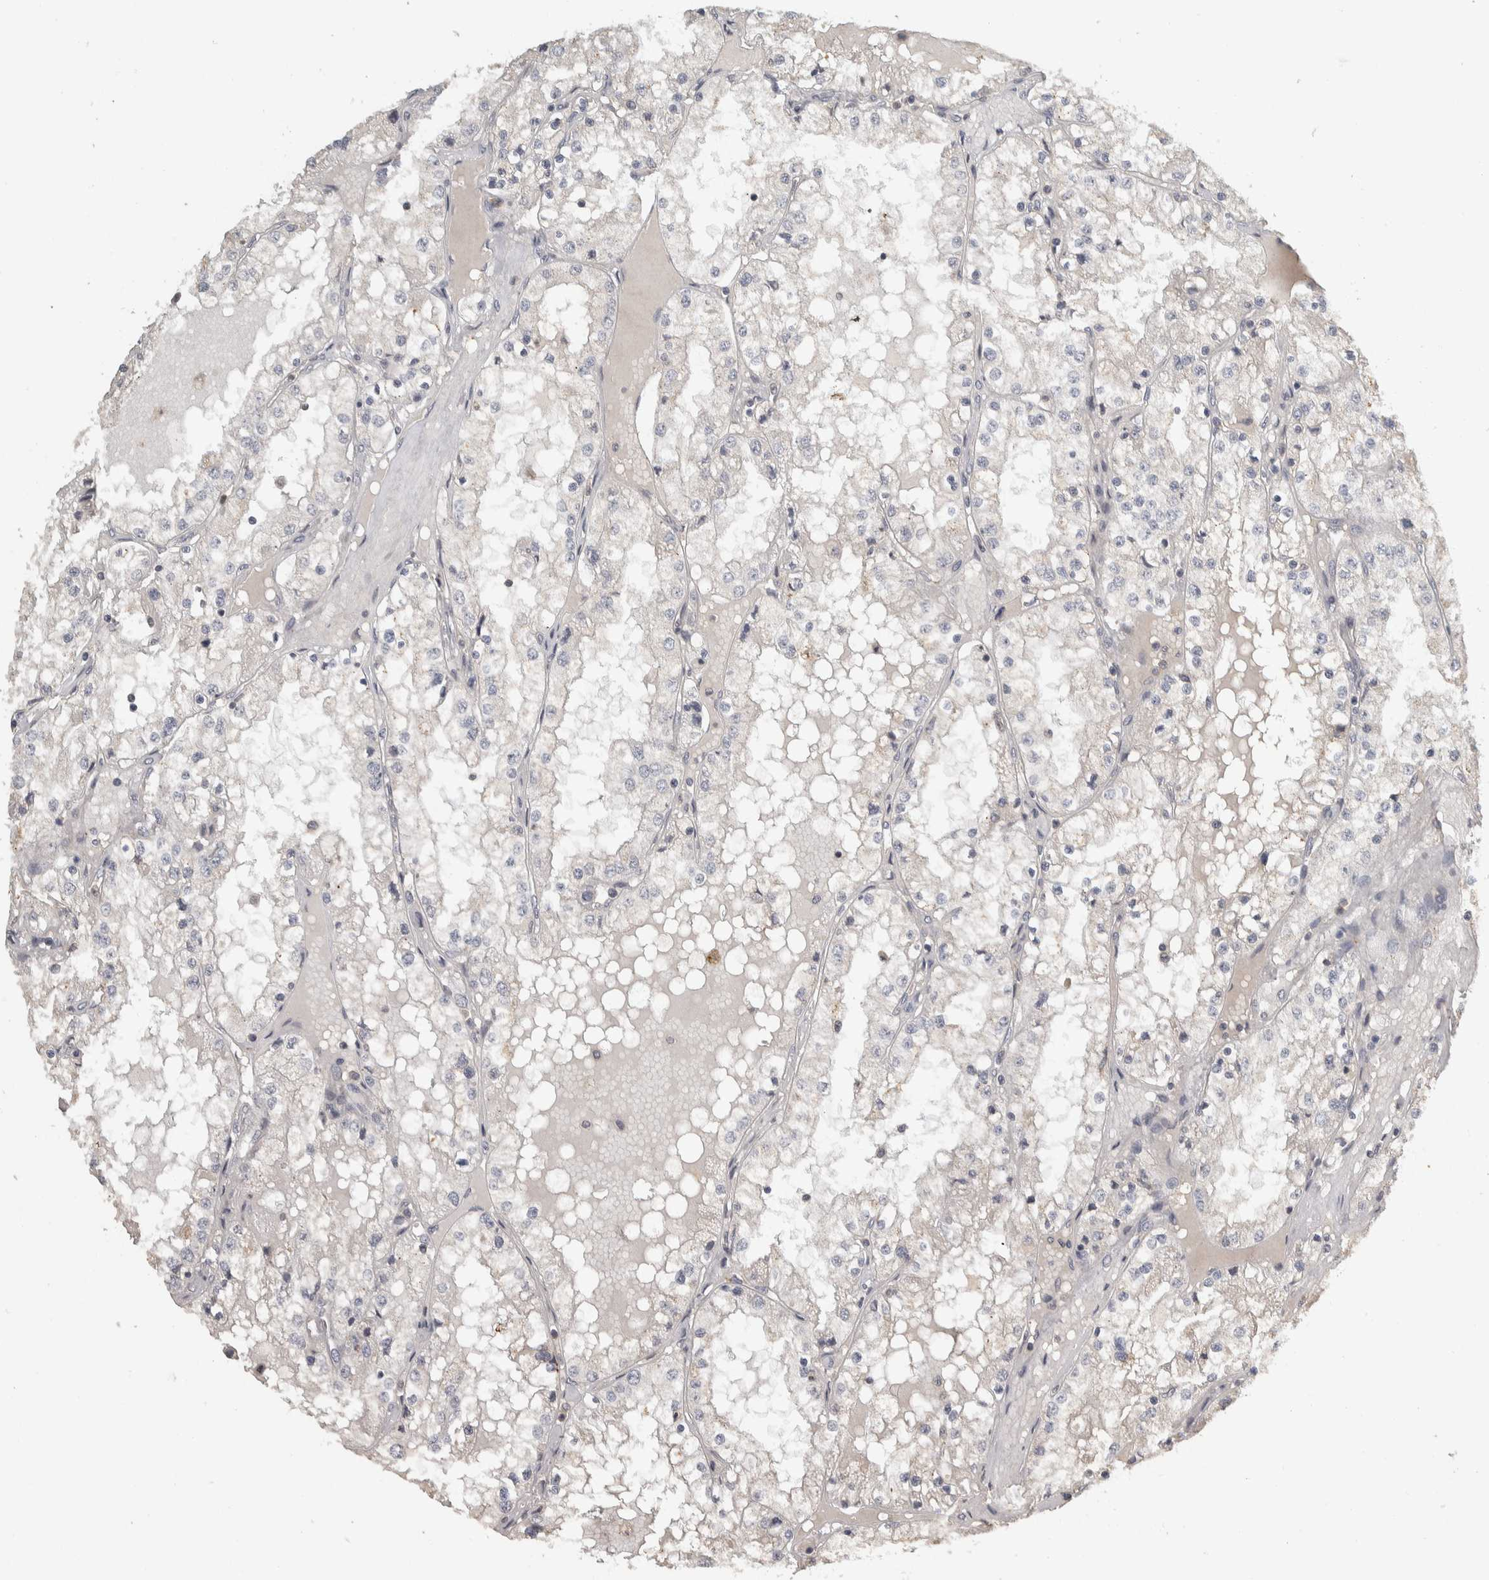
{"staining": {"intensity": "negative", "quantity": "none", "location": "none"}, "tissue": "renal cancer", "cell_type": "Tumor cells", "image_type": "cancer", "snomed": [{"axis": "morphology", "description": "Adenocarcinoma, NOS"}, {"axis": "topography", "description": "Kidney"}], "caption": "High magnification brightfield microscopy of renal adenocarcinoma stained with DAB (3,3'-diaminobenzidine) (brown) and counterstained with hematoxylin (blue): tumor cells show no significant staining. The staining is performed using DAB (3,3'-diaminobenzidine) brown chromogen with nuclei counter-stained in using hematoxylin.", "gene": "EIF3H", "patient": {"sex": "male", "age": 68}}